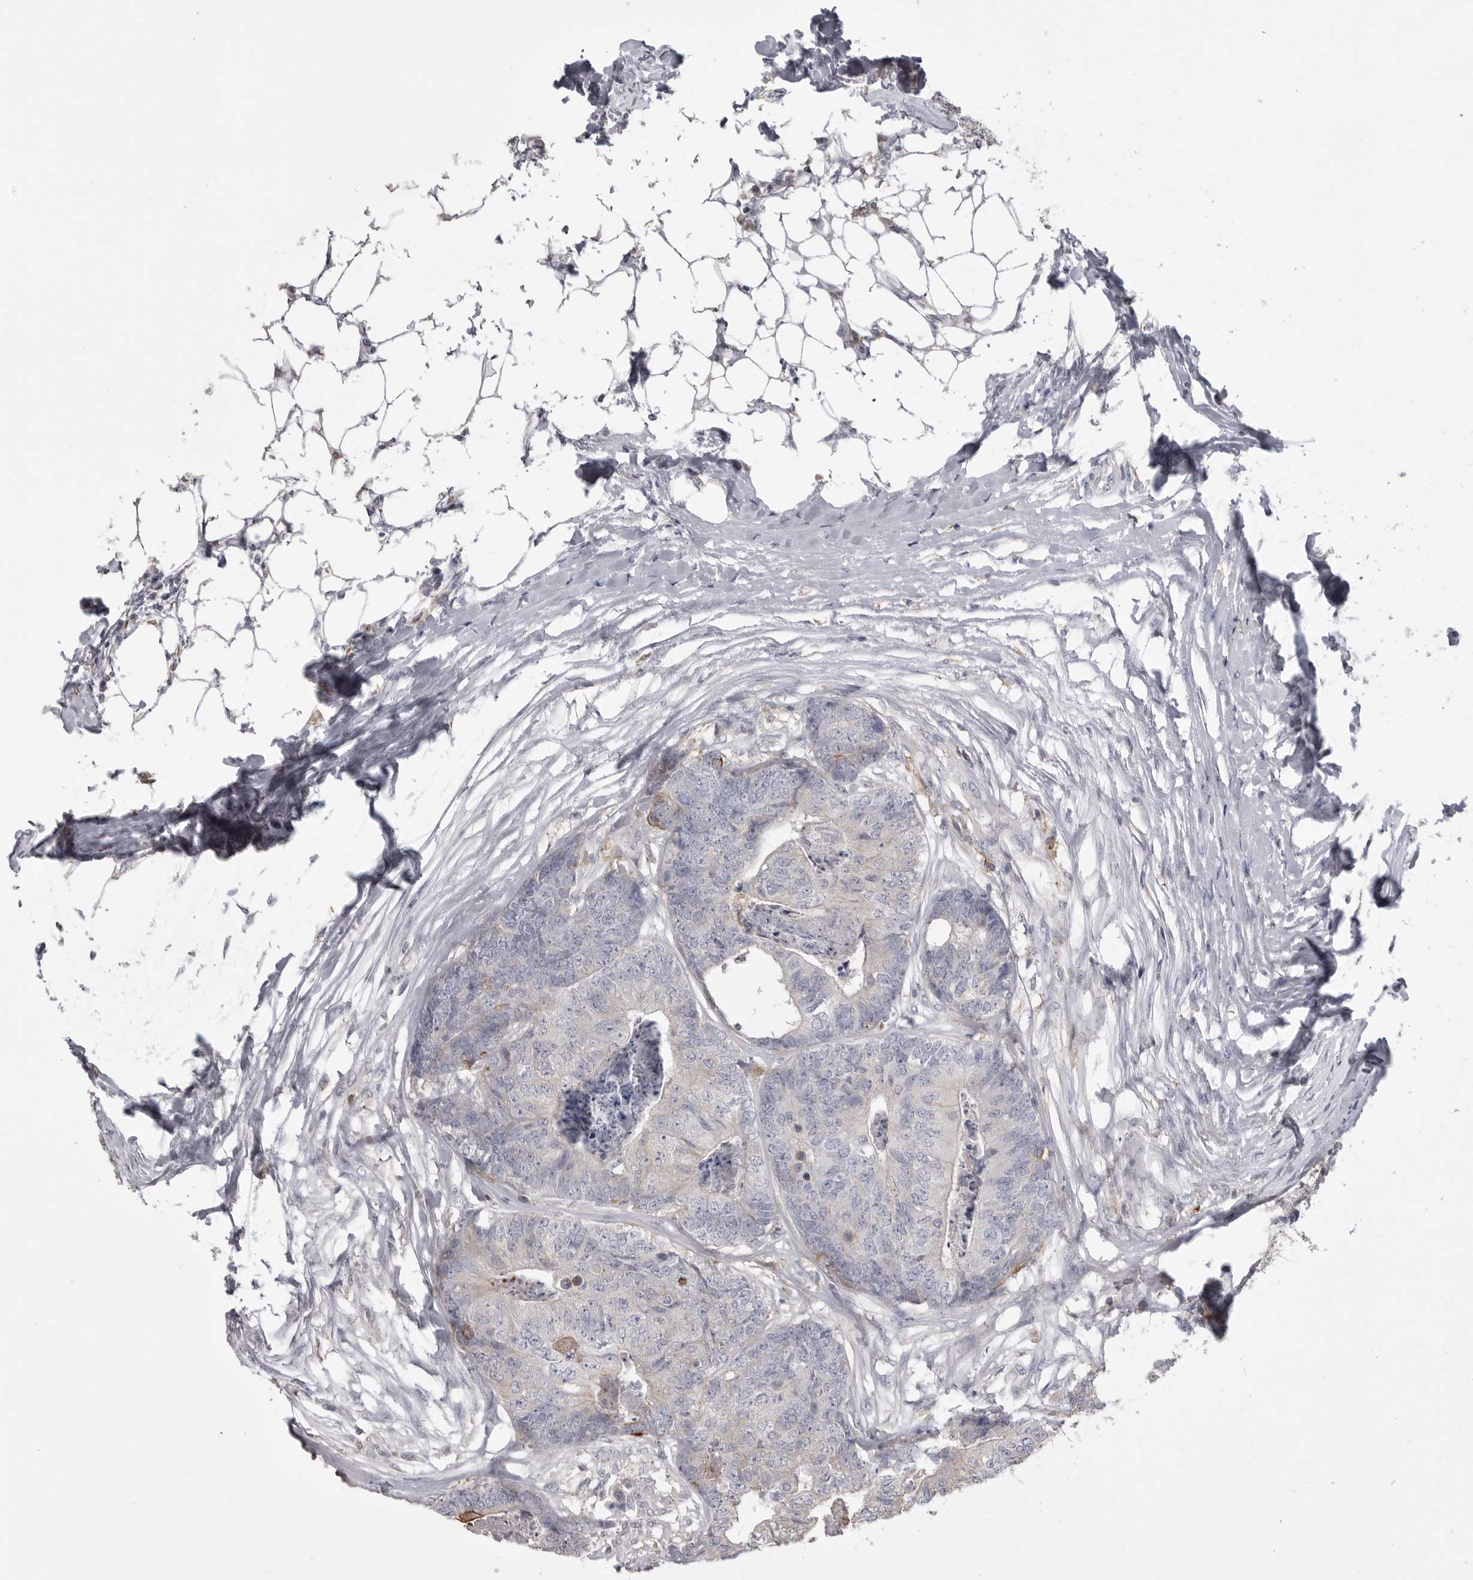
{"staining": {"intensity": "weak", "quantity": "<25%", "location": "cytoplasmic/membranous"}, "tissue": "colorectal cancer", "cell_type": "Tumor cells", "image_type": "cancer", "snomed": [{"axis": "morphology", "description": "Adenocarcinoma, NOS"}, {"axis": "topography", "description": "Colon"}], "caption": "Image shows no protein positivity in tumor cells of colorectal adenocarcinoma tissue.", "gene": "CMTM6", "patient": {"sex": "female", "age": 67}}